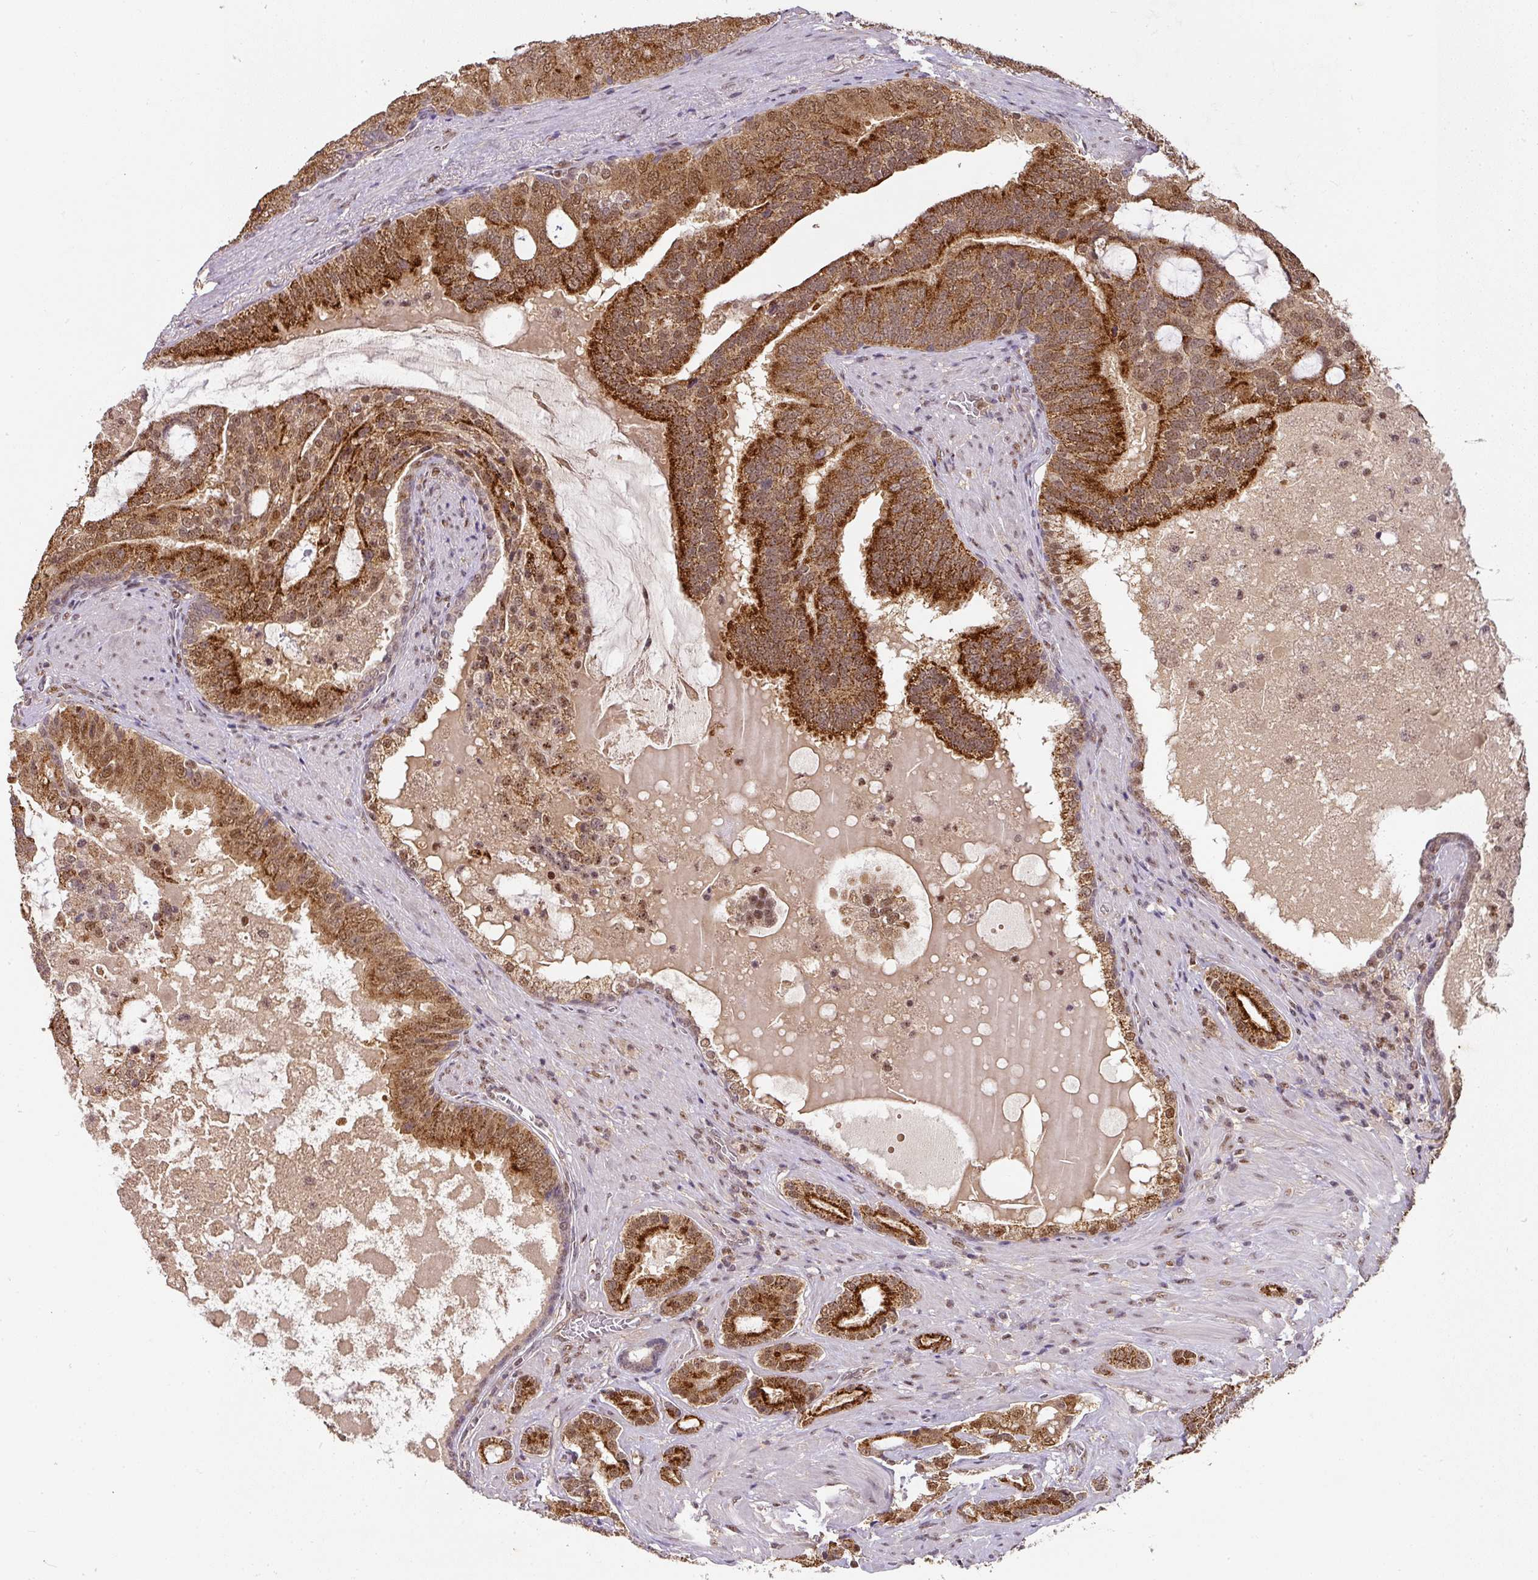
{"staining": {"intensity": "strong", "quantity": ">75%", "location": "cytoplasmic/membranous,nuclear"}, "tissue": "prostate cancer", "cell_type": "Tumor cells", "image_type": "cancer", "snomed": [{"axis": "morphology", "description": "Adenocarcinoma, High grade"}, {"axis": "topography", "description": "Prostate"}], "caption": "Immunohistochemical staining of human high-grade adenocarcinoma (prostate) reveals high levels of strong cytoplasmic/membranous and nuclear expression in approximately >75% of tumor cells. Nuclei are stained in blue.", "gene": "RANBP9", "patient": {"sex": "male", "age": 55}}